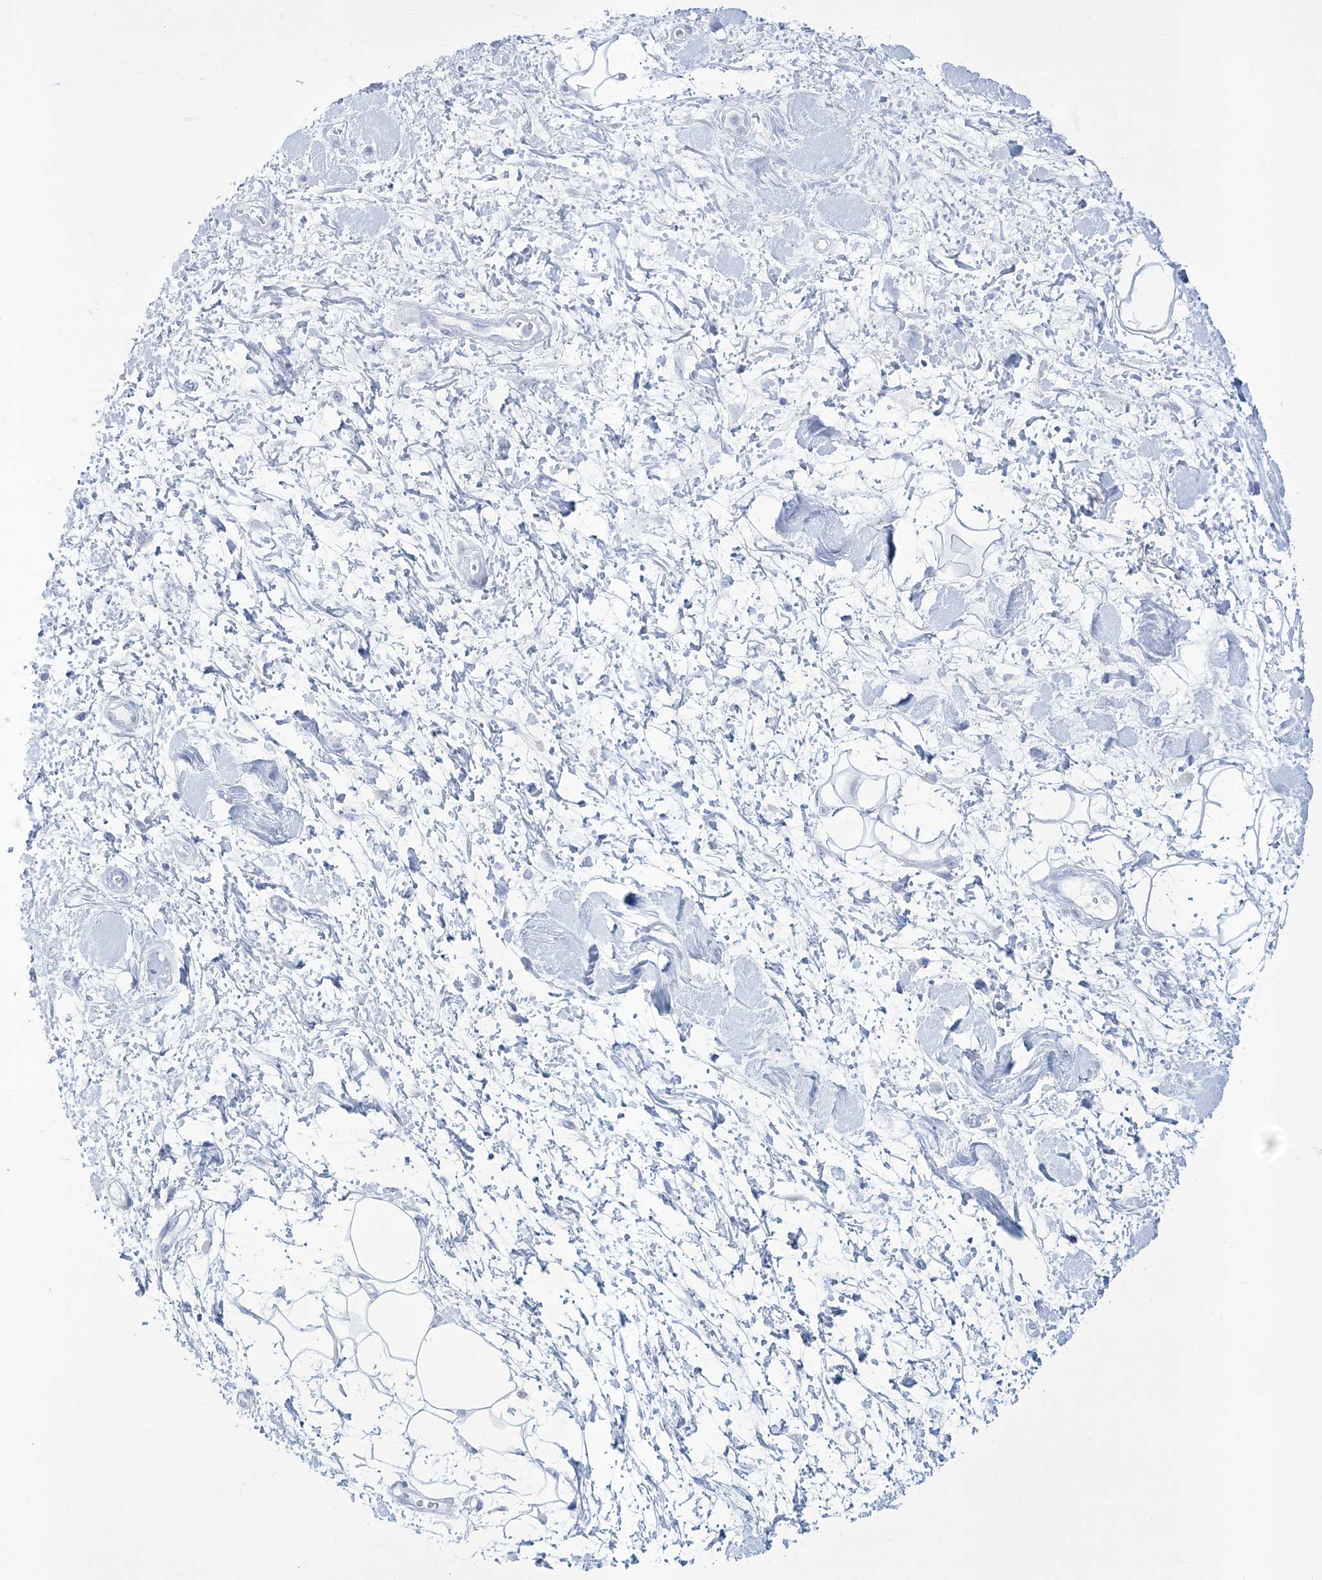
{"staining": {"intensity": "negative", "quantity": "none", "location": "none"}, "tissue": "adipose tissue", "cell_type": "Adipocytes", "image_type": "normal", "snomed": [{"axis": "morphology", "description": "Normal tissue, NOS"}, {"axis": "morphology", "description": "Adenocarcinoma, NOS"}, {"axis": "topography", "description": "Pancreas"}, {"axis": "topography", "description": "Peripheral nerve tissue"}], "caption": "Immunohistochemistry (IHC) histopathology image of normal human adipose tissue stained for a protein (brown), which demonstrates no expression in adipocytes. (Stains: DAB (3,3'-diaminobenzidine) immunohistochemistry with hematoxylin counter stain, Microscopy: brightfield microscopy at high magnification).", "gene": "RBP2", "patient": {"sex": "male", "age": 59}}